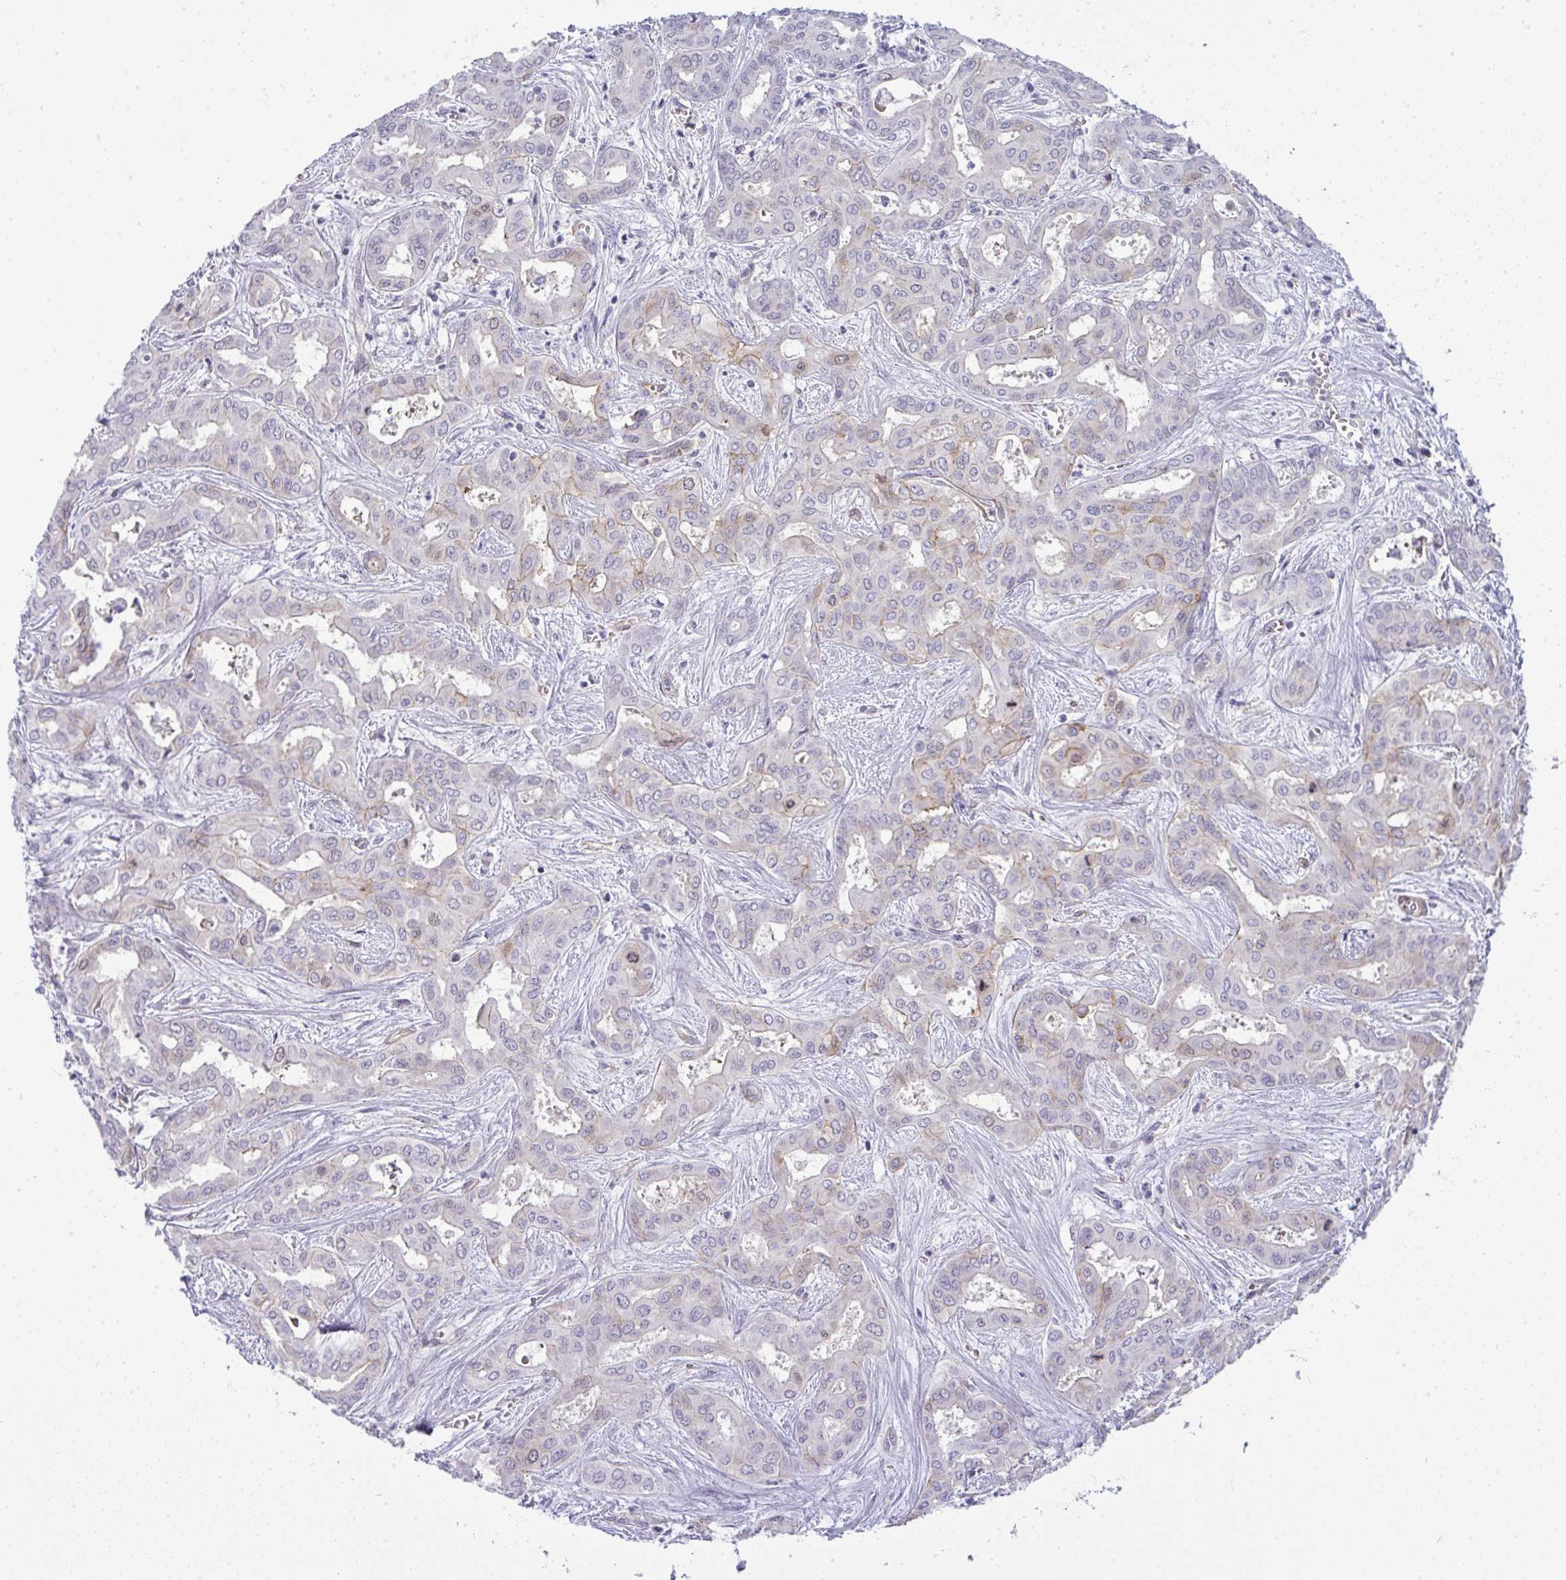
{"staining": {"intensity": "weak", "quantity": "<25%", "location": "cytoplasmic/membranous"}, "tissue": "liver cancer", "cell_type": "Tumor cells", "image_type": "cancer", "snomed": [{"axis": "morphology", "description": "Cholangiocarcinoma"}, {"axis": "topography", "description": "Liver"}], "caption": "This is a histopathology image of immunohistochemistry (IHC) staining of liver cancer (cholangiocarcinoma), which shows no expression in tumor cells.", "gene": "UBE2S", "patient": {"sex": "female", "age": 64}}